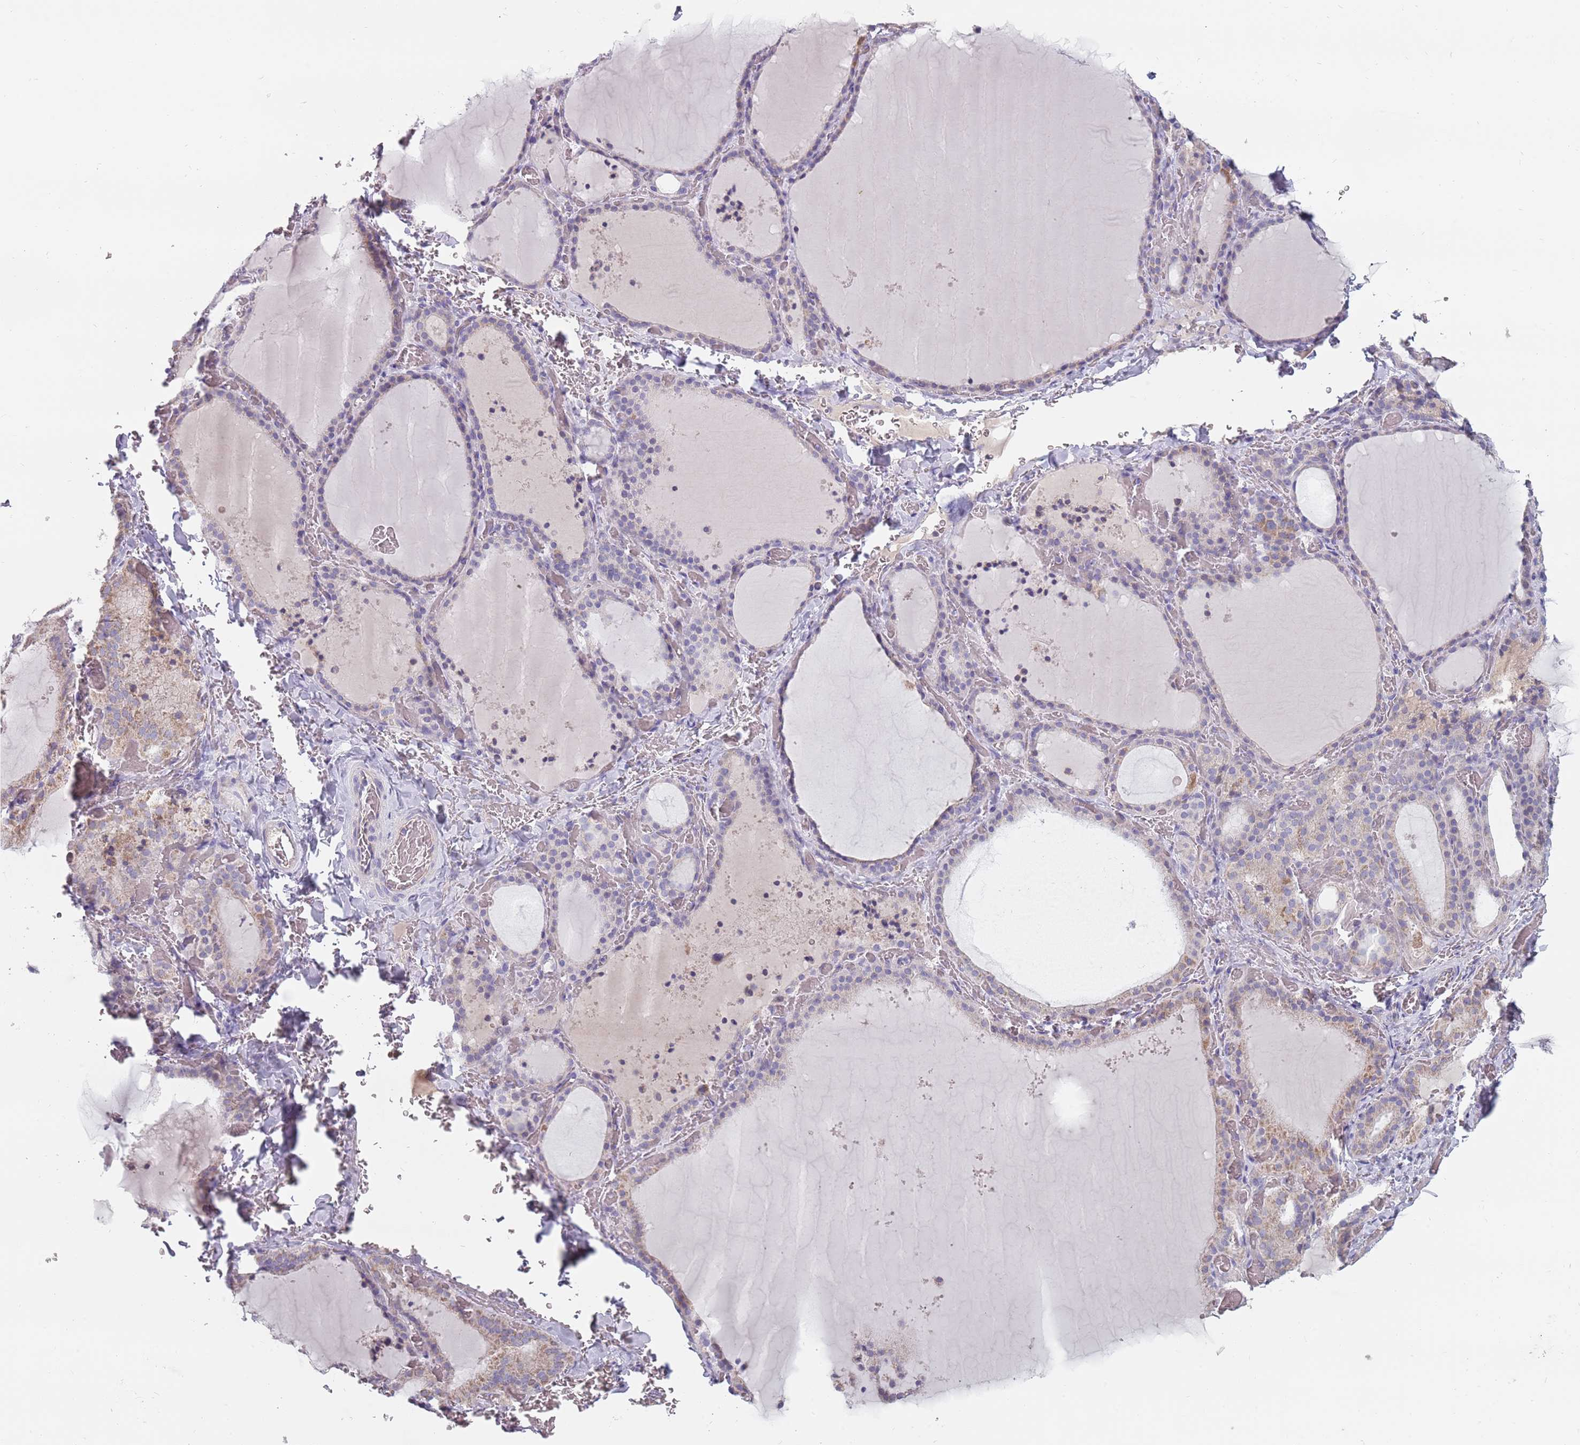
{"staining": {"intensity": "negative", "quantity": "none", "location": "none"}, "tissue": "thyroid gland", "cell_type": "Glandular cells", "image_type": "normal", "snomed": [{"axis": "morphology", "description": "Normal tissue, NOS"}, {"axis": "topography", "description": "Thyroid gland"}], "caption": "High magnification brightfield microscopy of normal thyroid gland stained with DAB (3,3'-diaminobenzidine) (brown) and counterstained with hematoxylin (blue): glandular cells show no significant staining.", "gene": "DDX4", "patient": {"sex": "female", "age": 39}}